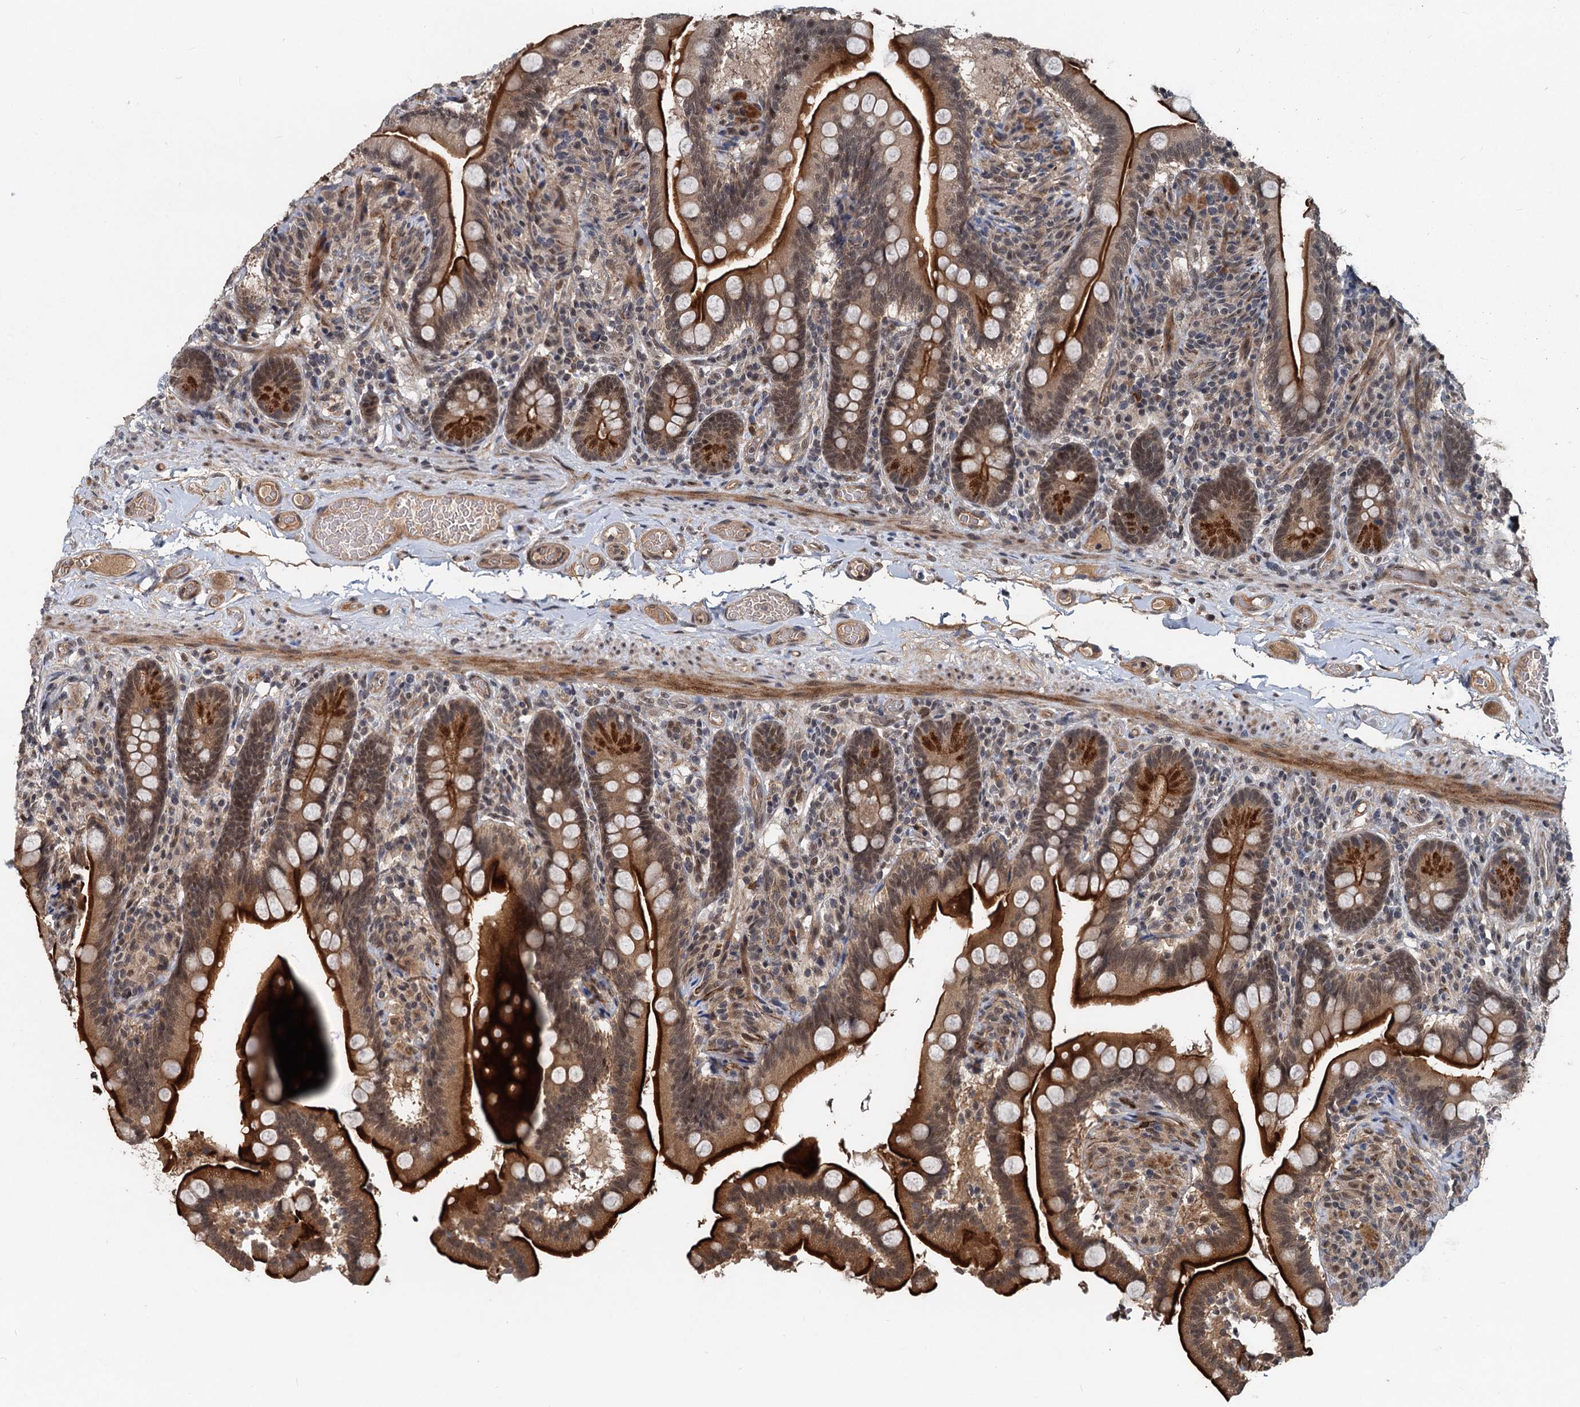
{"staining": {"intensity": "strong", "quantity": ">75%", "location": "cytoplasmic/membranous,nuclear"}, "tissue": "small intestine", "cell_type": "Glandular cells", "image_type": "normal", "snomed": [{"axis": "morphology", "description": "Normal tissue, NOS"}, {"axis": "topography", "description": "Small intestine"}], "caption": "A high amount of strong cytoplasmic/membranous,nuclear expression is seen in about >75% of glandular cells in unremarkable small intestine. Using DAB (brown) and hematoxylin (blue) stains, captured at high magnification using brightfield microscopy.", "gene": "RITA1", "patient": {"sex": "female", "age": 64}}